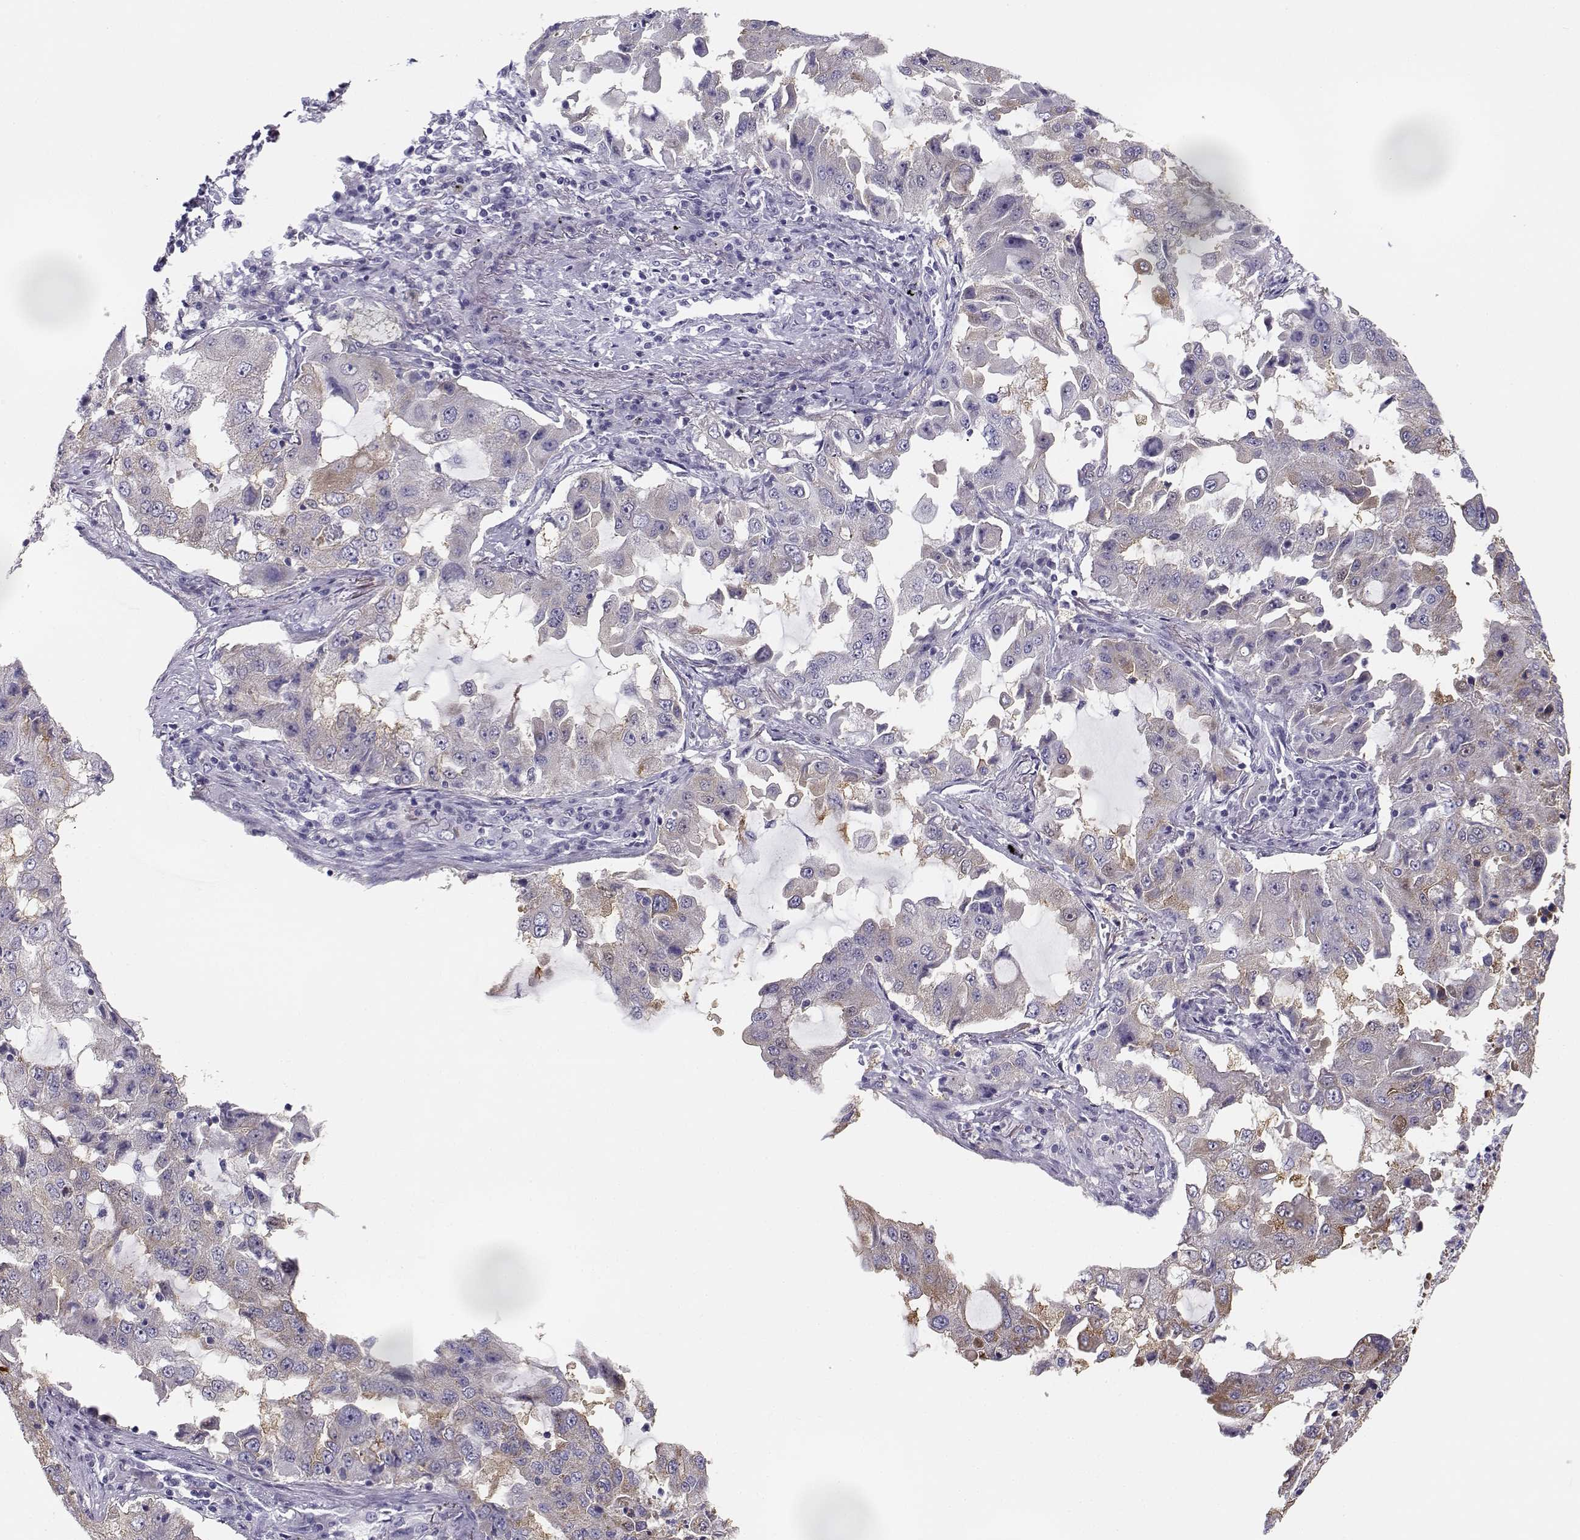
{"staining": {"intensity": "weak", "quantity": "<25%", "location": "cytoplasmic/membranous"}, "tissue": "lung cancer", "cell_type": "Tumor cells", "image_type": "cancer", "snomed": [{"axis": "morphology", "description": "Adenocarcinoma, NOS"}, {"axis": "topography", "description": "Lung"}], "caption": "The histopathology image exhibits no significant positivity in tumor cells of lung cancer.", "gene": "CREB3L3", "patient": {"sex": "female", "age": 61}}